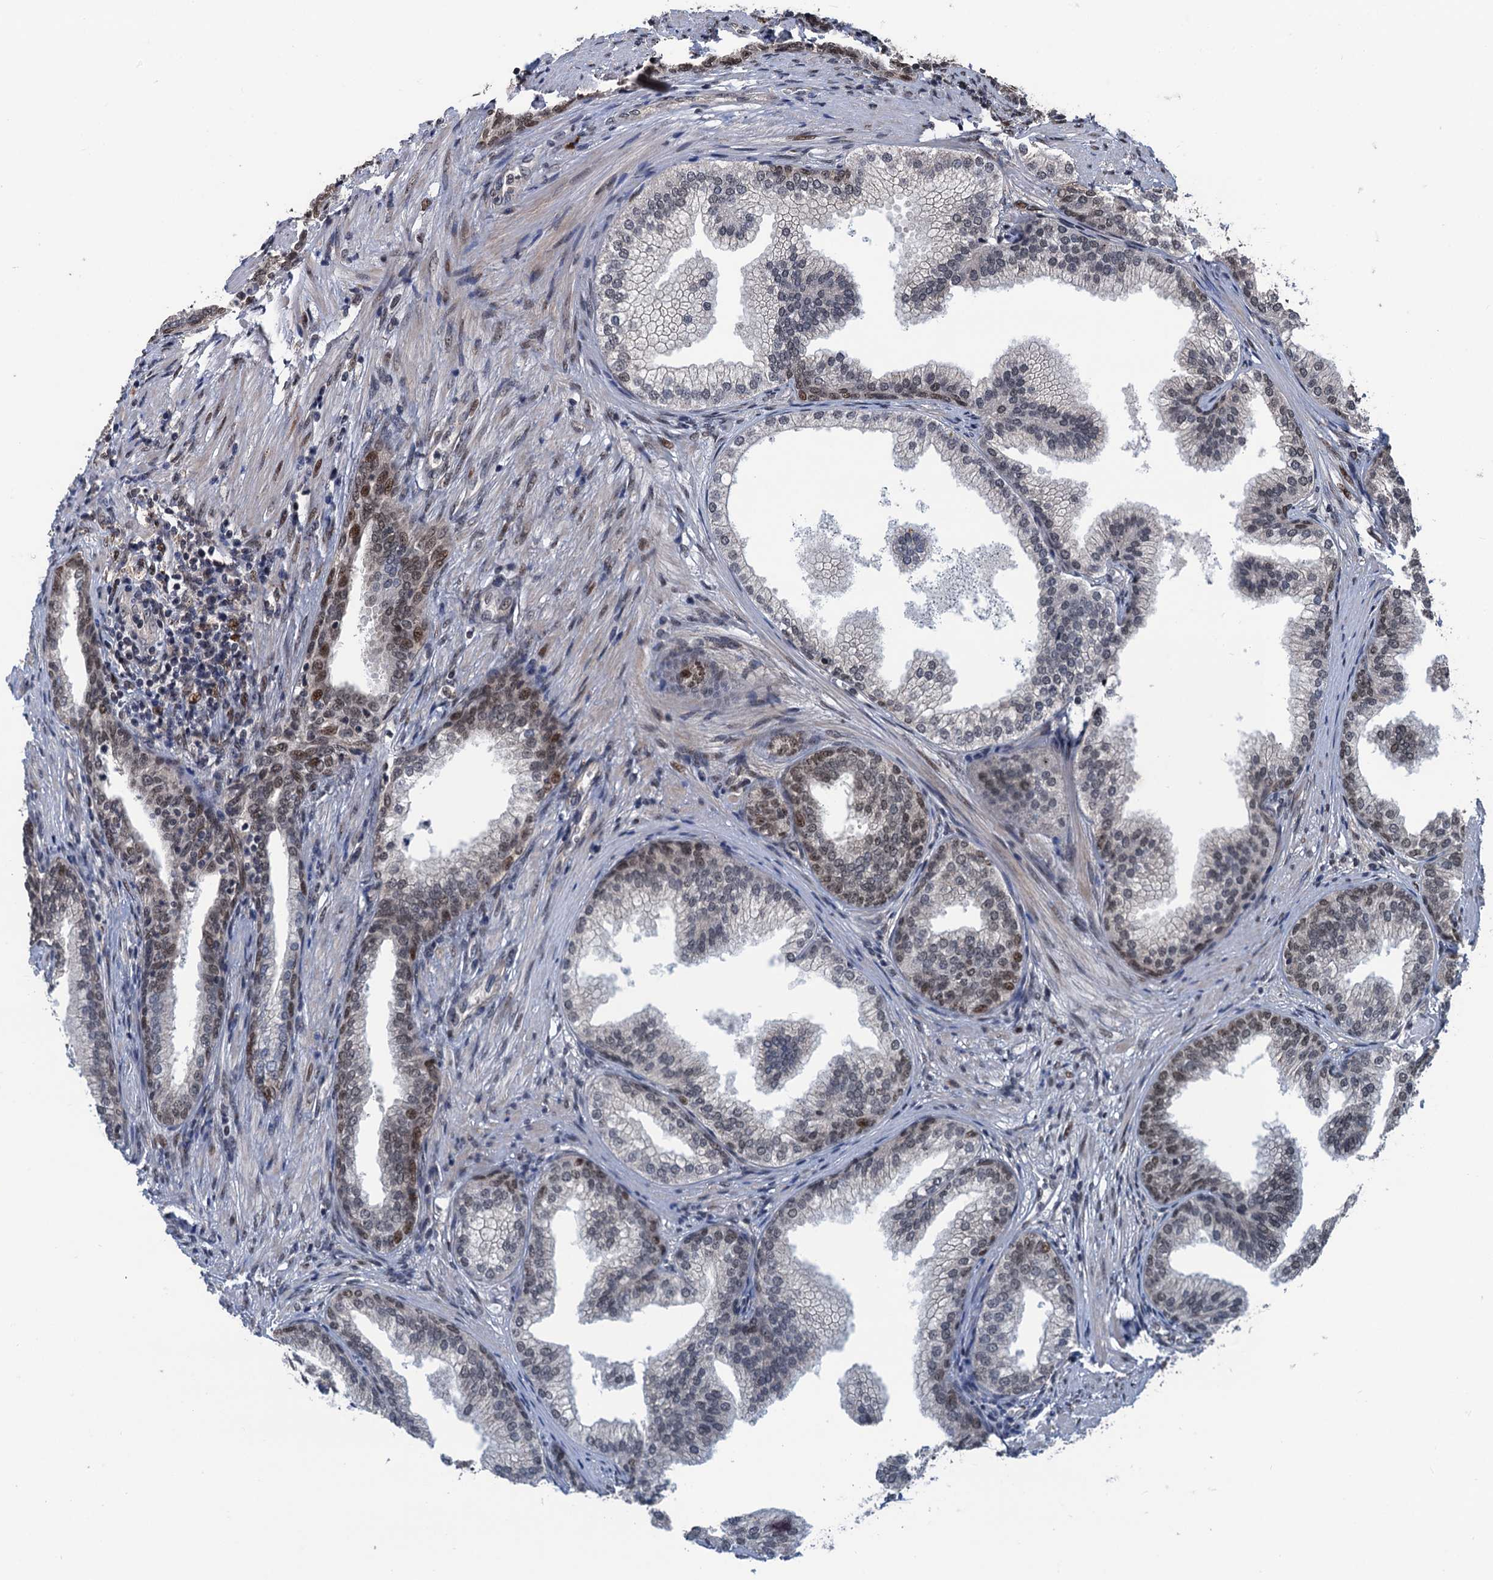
{"staining": {"intensity": "moderate", "quantity": "<25%", "location": "nuclear"}, "tissue": "prostate", "cell_type": "Glandular cells", "image_type": "normal", "snomed": [{"axis": "morphology", "description": "Normal tissue, NOS"}, {"axis": "topography", "description": "Prostate"}], "caption": "Protein staining of unremarkable prostate exhibits moderate nuclear positivity in about <25% of glandular cells.", "gene": "RASSF4", "patient": {"sex": "male", "age": 76}}